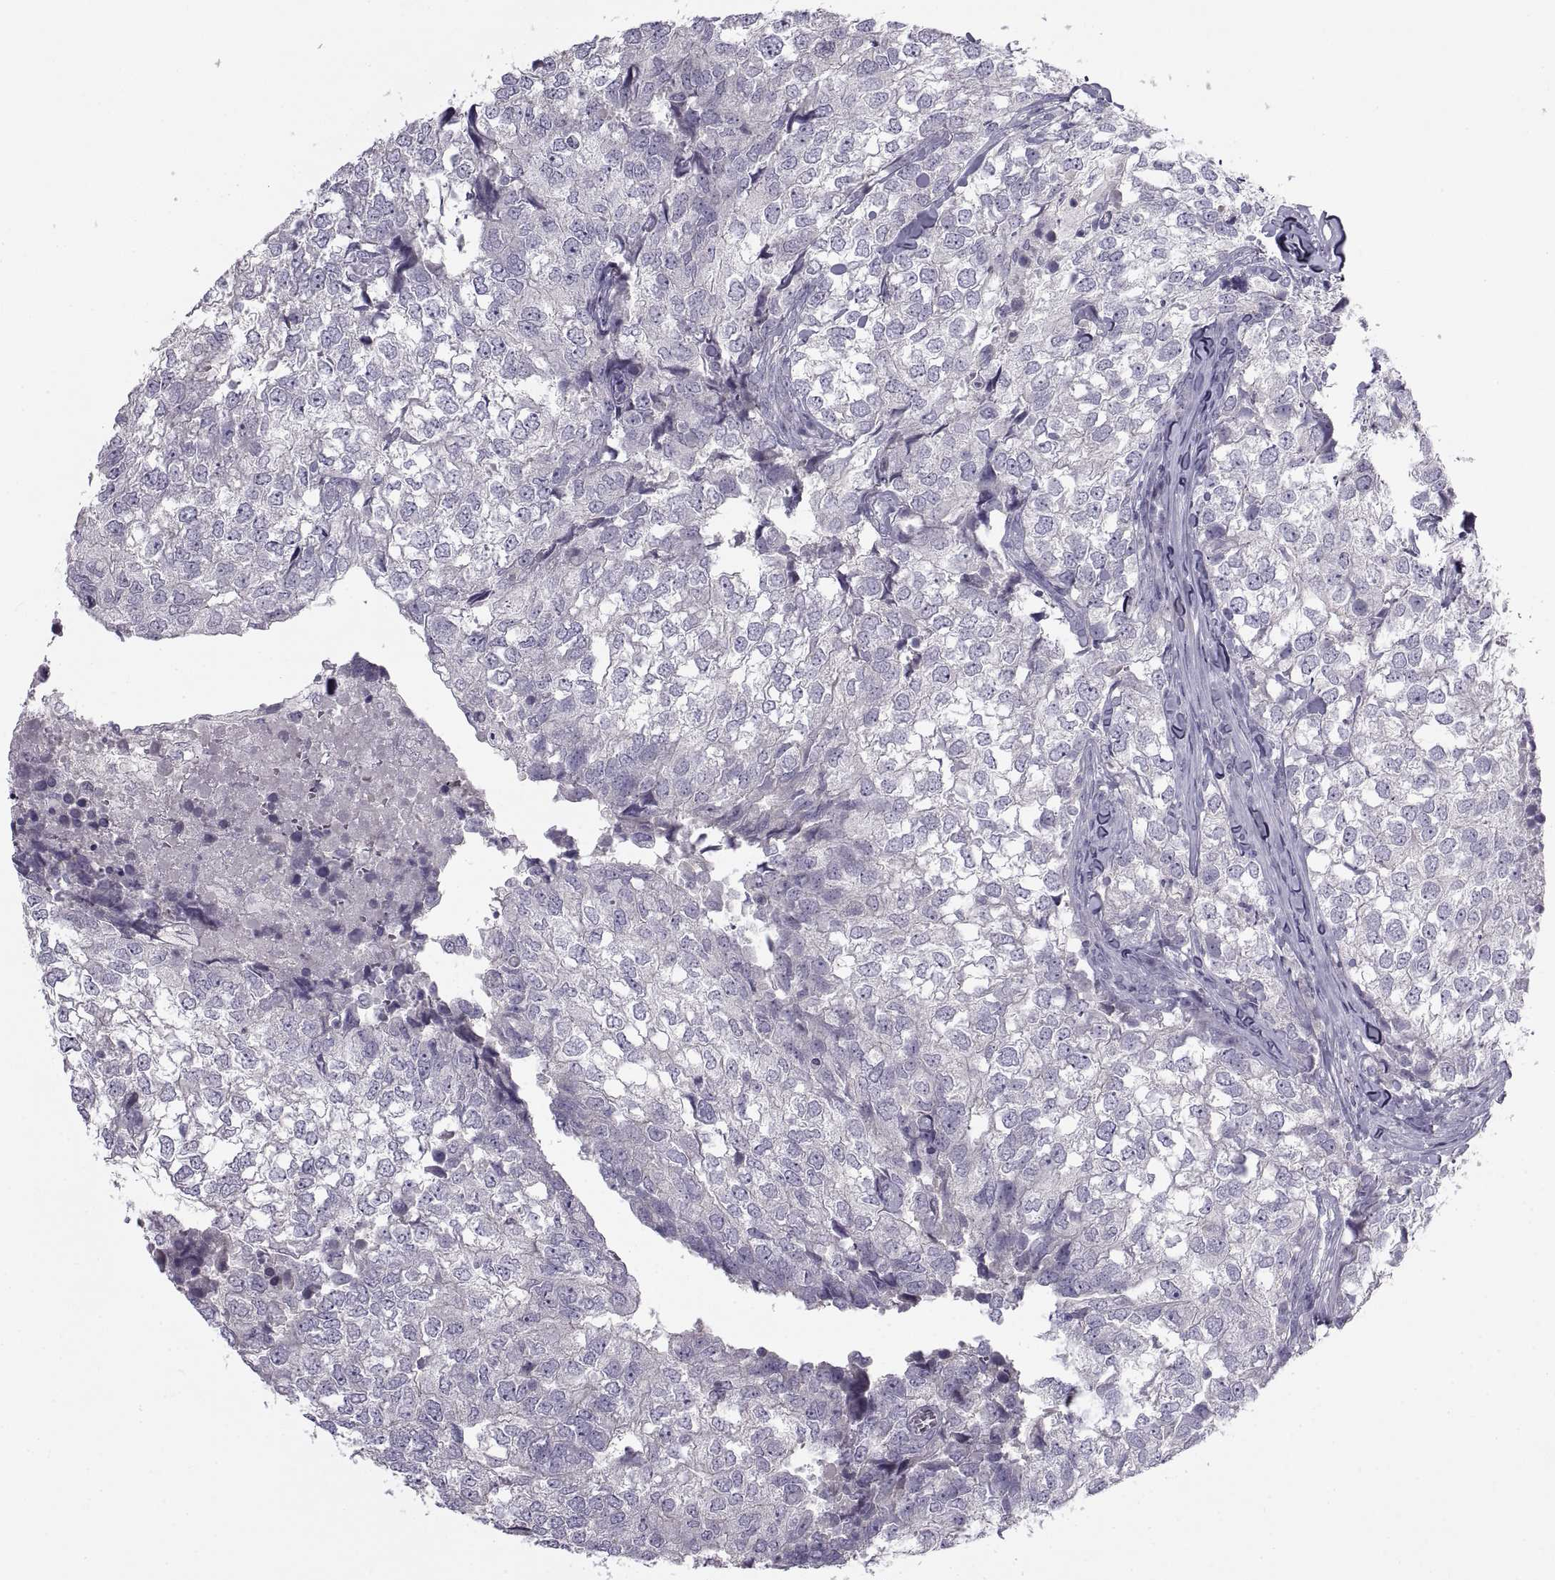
{"staining": {"intensity": "negative", "quantity": "none", "location": "none"}, "tissue": "breast cancer", "cell_type": "Tumor cells", "image_type": "cancer", "snomed": [{"axis": "morphology", "description": "Duct carcinoma"}, {"axis": "topography", "description": "Breast"}], "caption": "Immunohistochemical staining of breast cancer (intraductal carcinoma) exhibits no significant staining in tumor cells.", "gene": "BSPH1", "patient": {"sex": "female", "age": 30}}